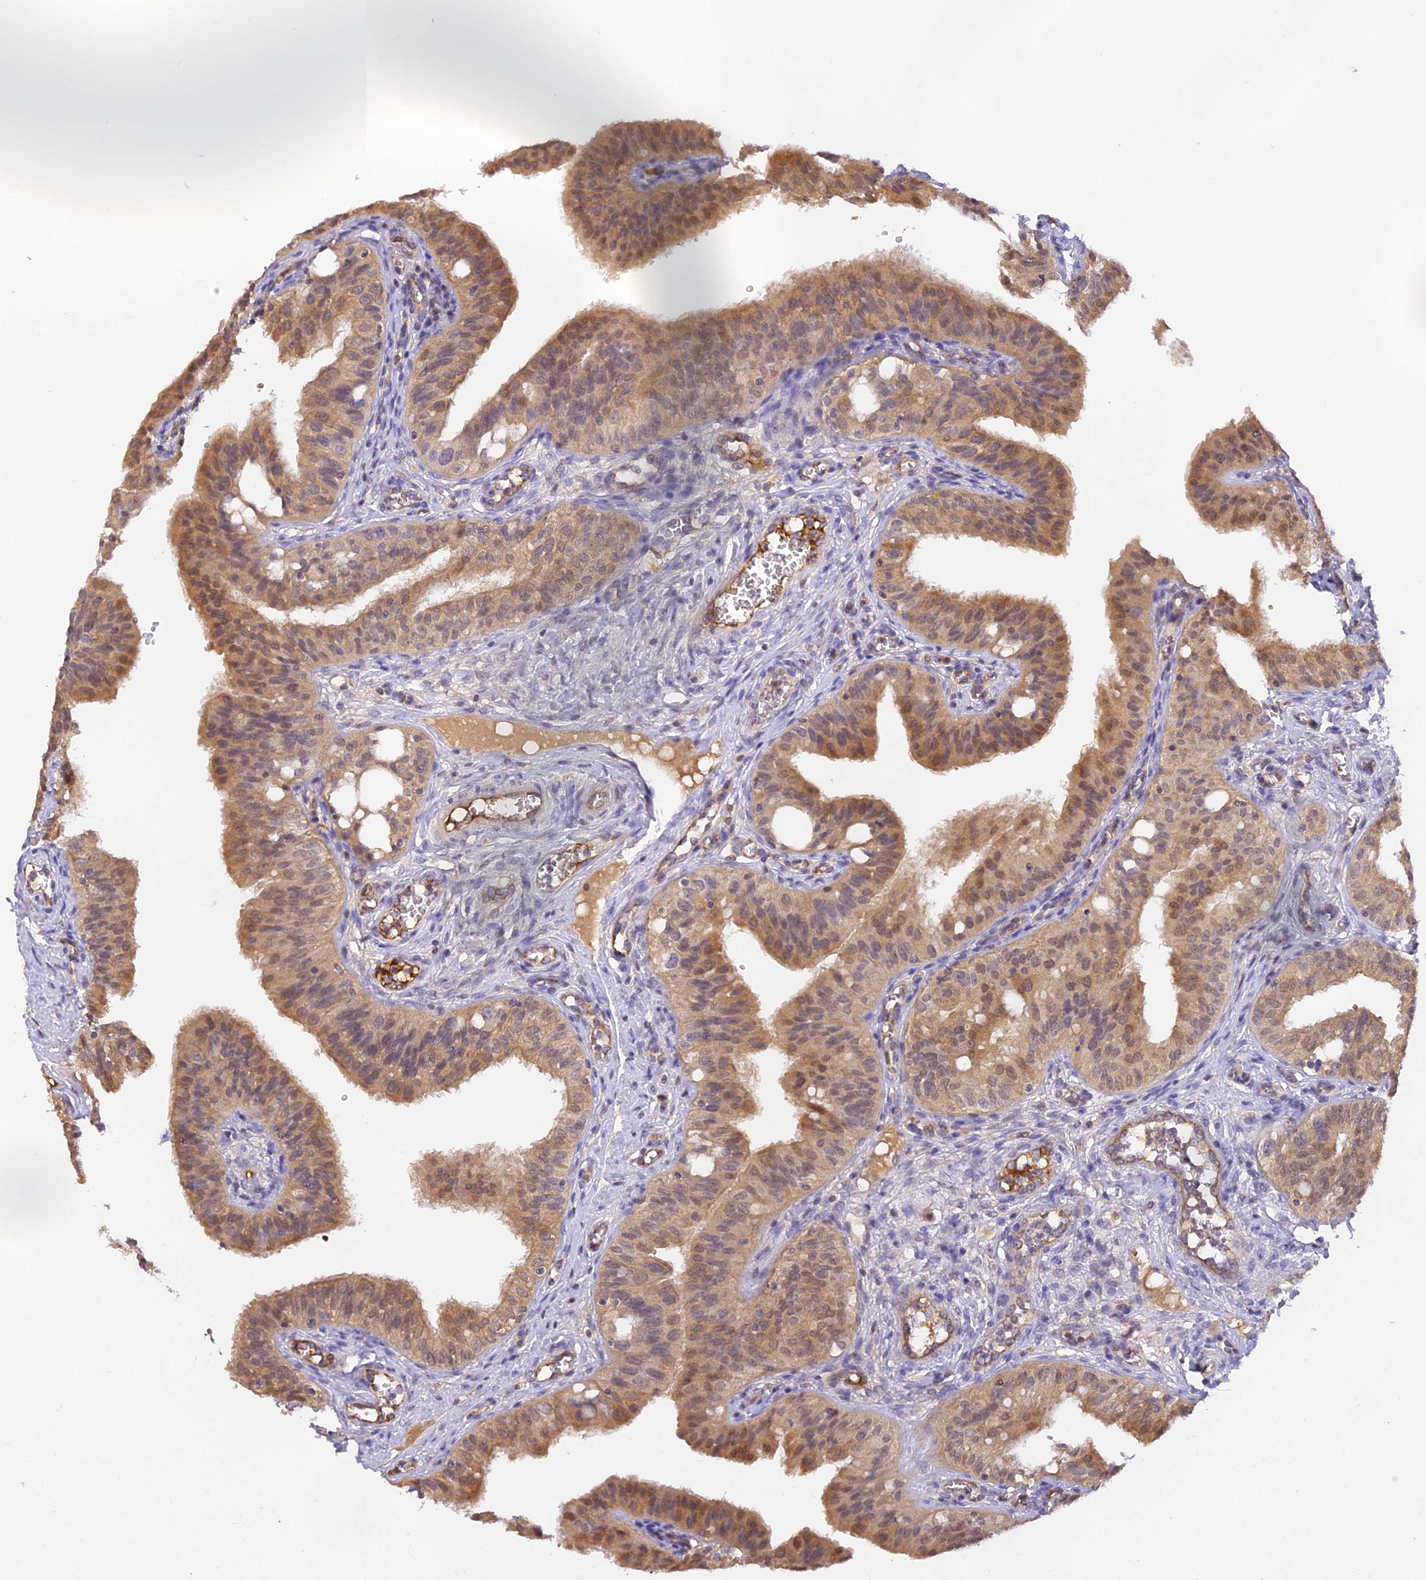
{"staining": {"intensity": "moderate", "quantity": ">75%", "location": "cytoplasmic/membranous"}, "tissue": "fallopian tube", "cell_type": "Glandular cells", "image_type": "normal", "snomed": [{"axis": "morphology", "description": "Normal tissue, NOS"}, {"axis": "topography", "description": "Fallopian tube"}, {"axis": "topography", "description": "Ovary"}], "caption": "Protein expression analysis of benign fallopian tube displays moderate cytoplasmic/membranous staining in about >75% of glandular cells. (DAB = brown stain, brightfield microscopy at high magnification).", "gene": "HDHD2", "patient": {"sex": "female", "age": 42}}